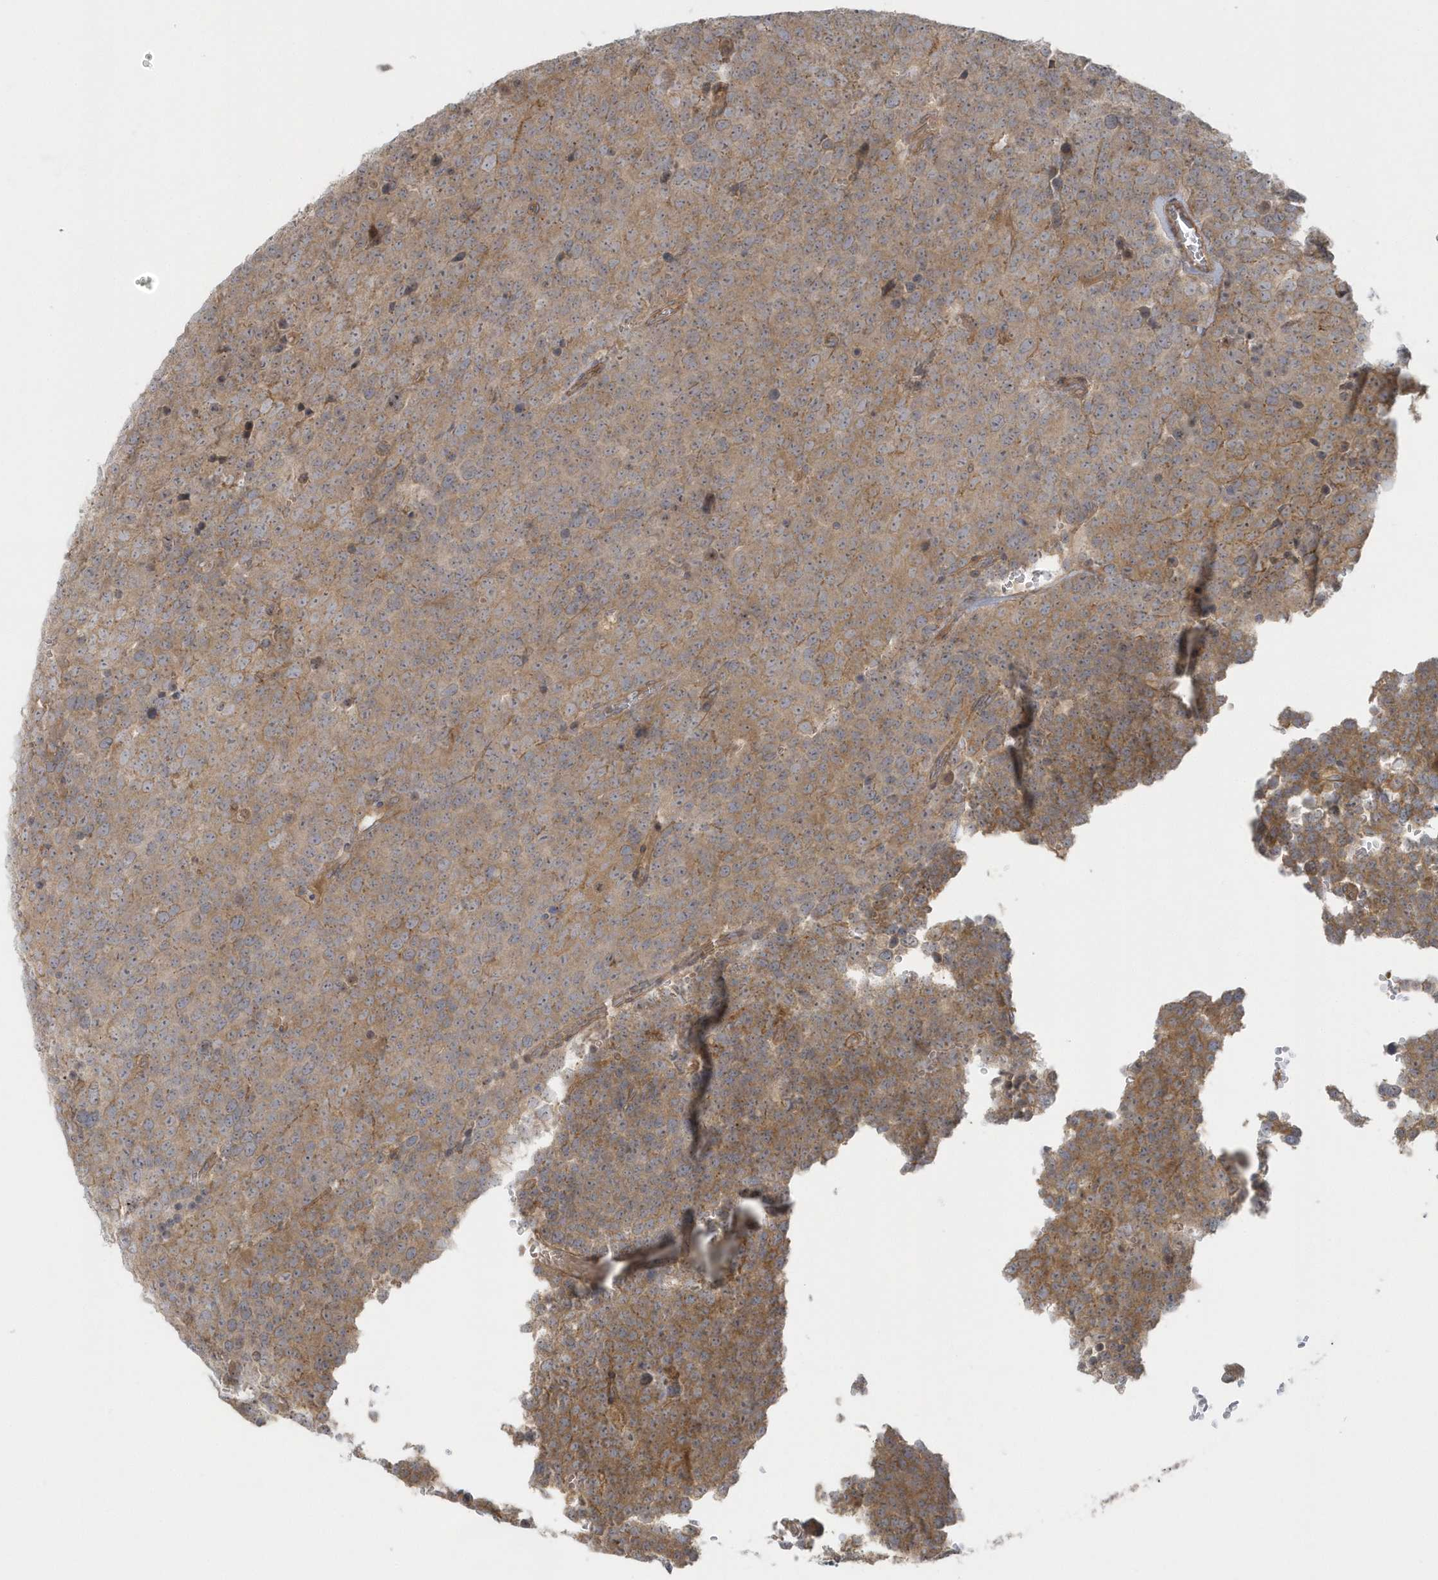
{"staining": {"intensity": "weak", "quantity": "25%-75%", "location": "cytoplasmic/membranous"}, "tissue": "testis cancer", "cell_type": "Tumor cells", "image_type": "cancer", "snomed": [{"axis": "morphology", "description": "Seminoma, NOS"}, {"axis": "topography", "description": "Testis"}], "caption": "Human testis cancer (seminoma) stained with a brown dye exhibits weak cytoplasmic/membranous positive expression in about 25%-75% of tumor cells.", "gene": "ACTR1A", "patient": {"sex": "male", "age": 71}}